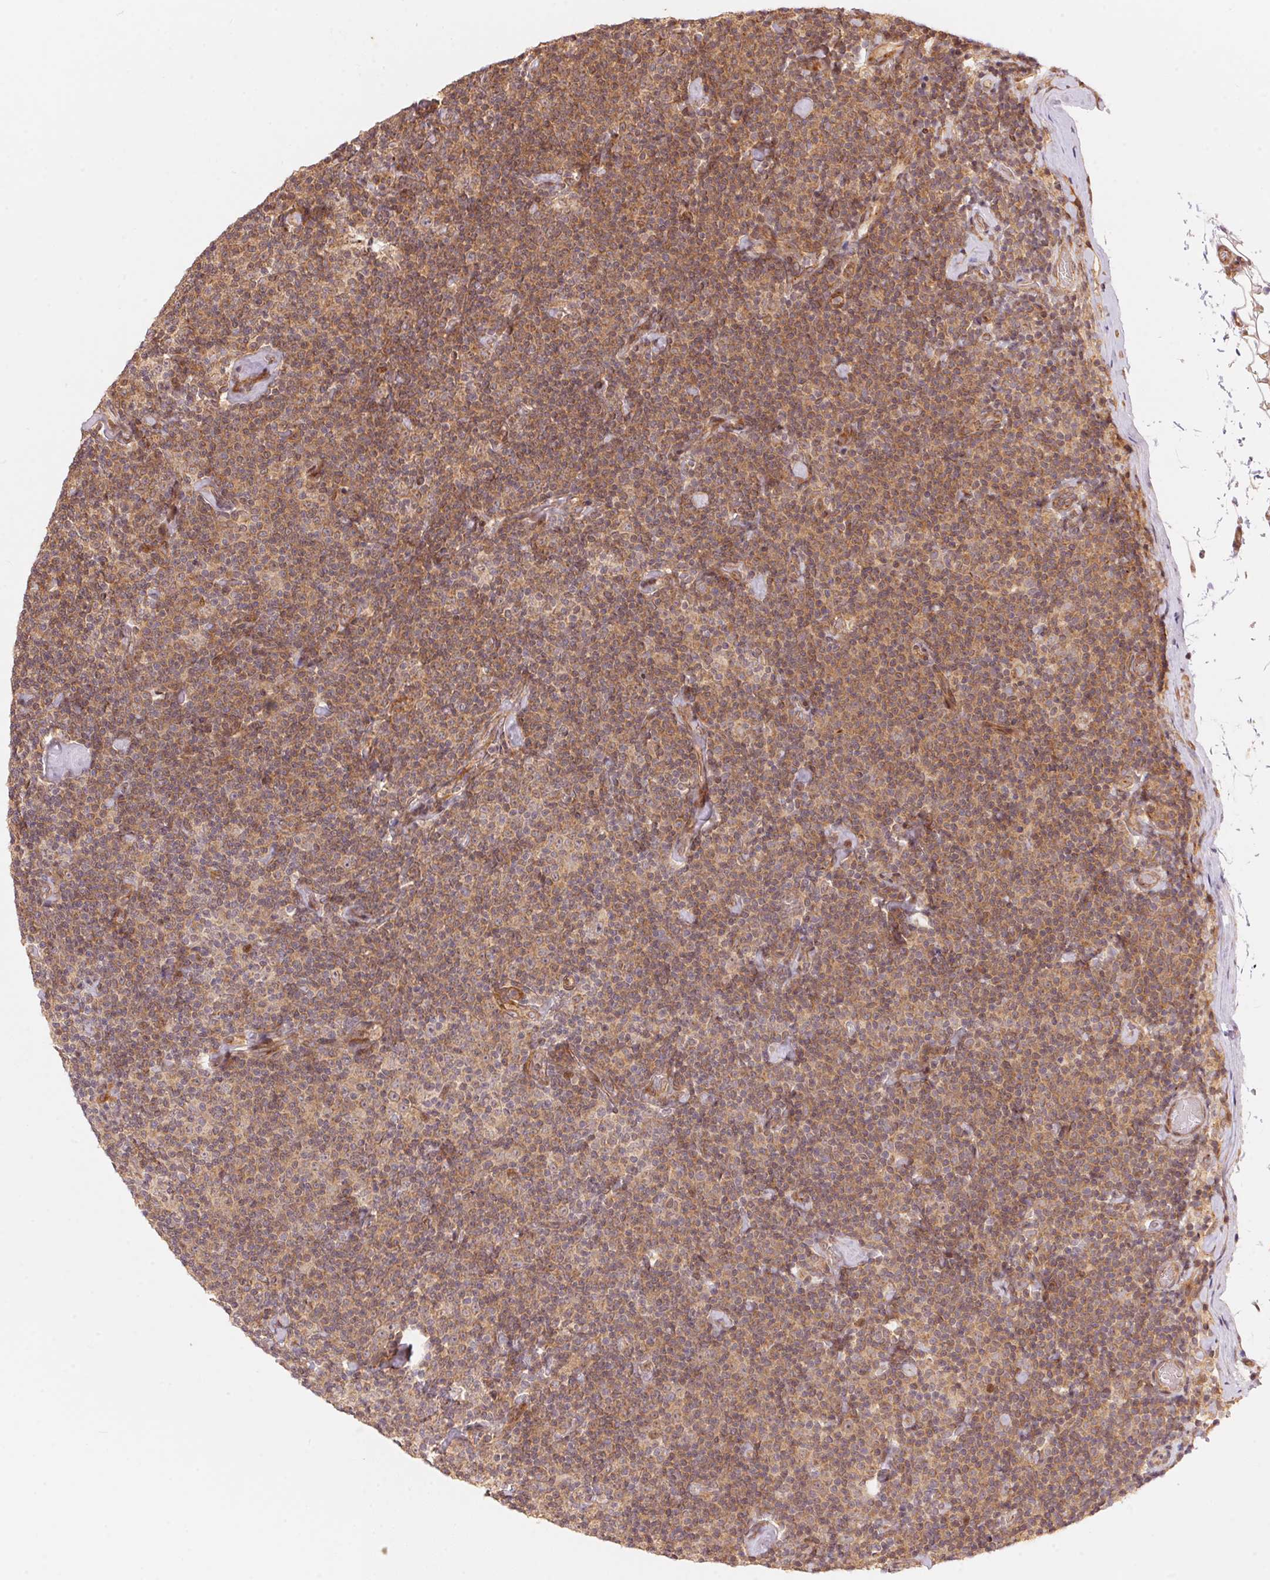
{"staining": {"intensity": "moderate", "quantity": ">75%", "location": "cytoplasmic/membranous"}, "tissue": "lymphoma", "cell_type": "Tumor cells", "image_type": "cancer", "snomed": [{"axis": "morphology", "description": "Malignant lymphoma, non-Hodgkin's type, Low grade"}, {"axis": "topography", "description": "Lymph node"}], "caption": "Moderate cytoplasmic/membranous expression for a protein is present in about >75% of tumor cells of lymphoma using immunohistochemistry.", "gene": "TNIP2", "patient": {"sex": "male", "age": 81}}